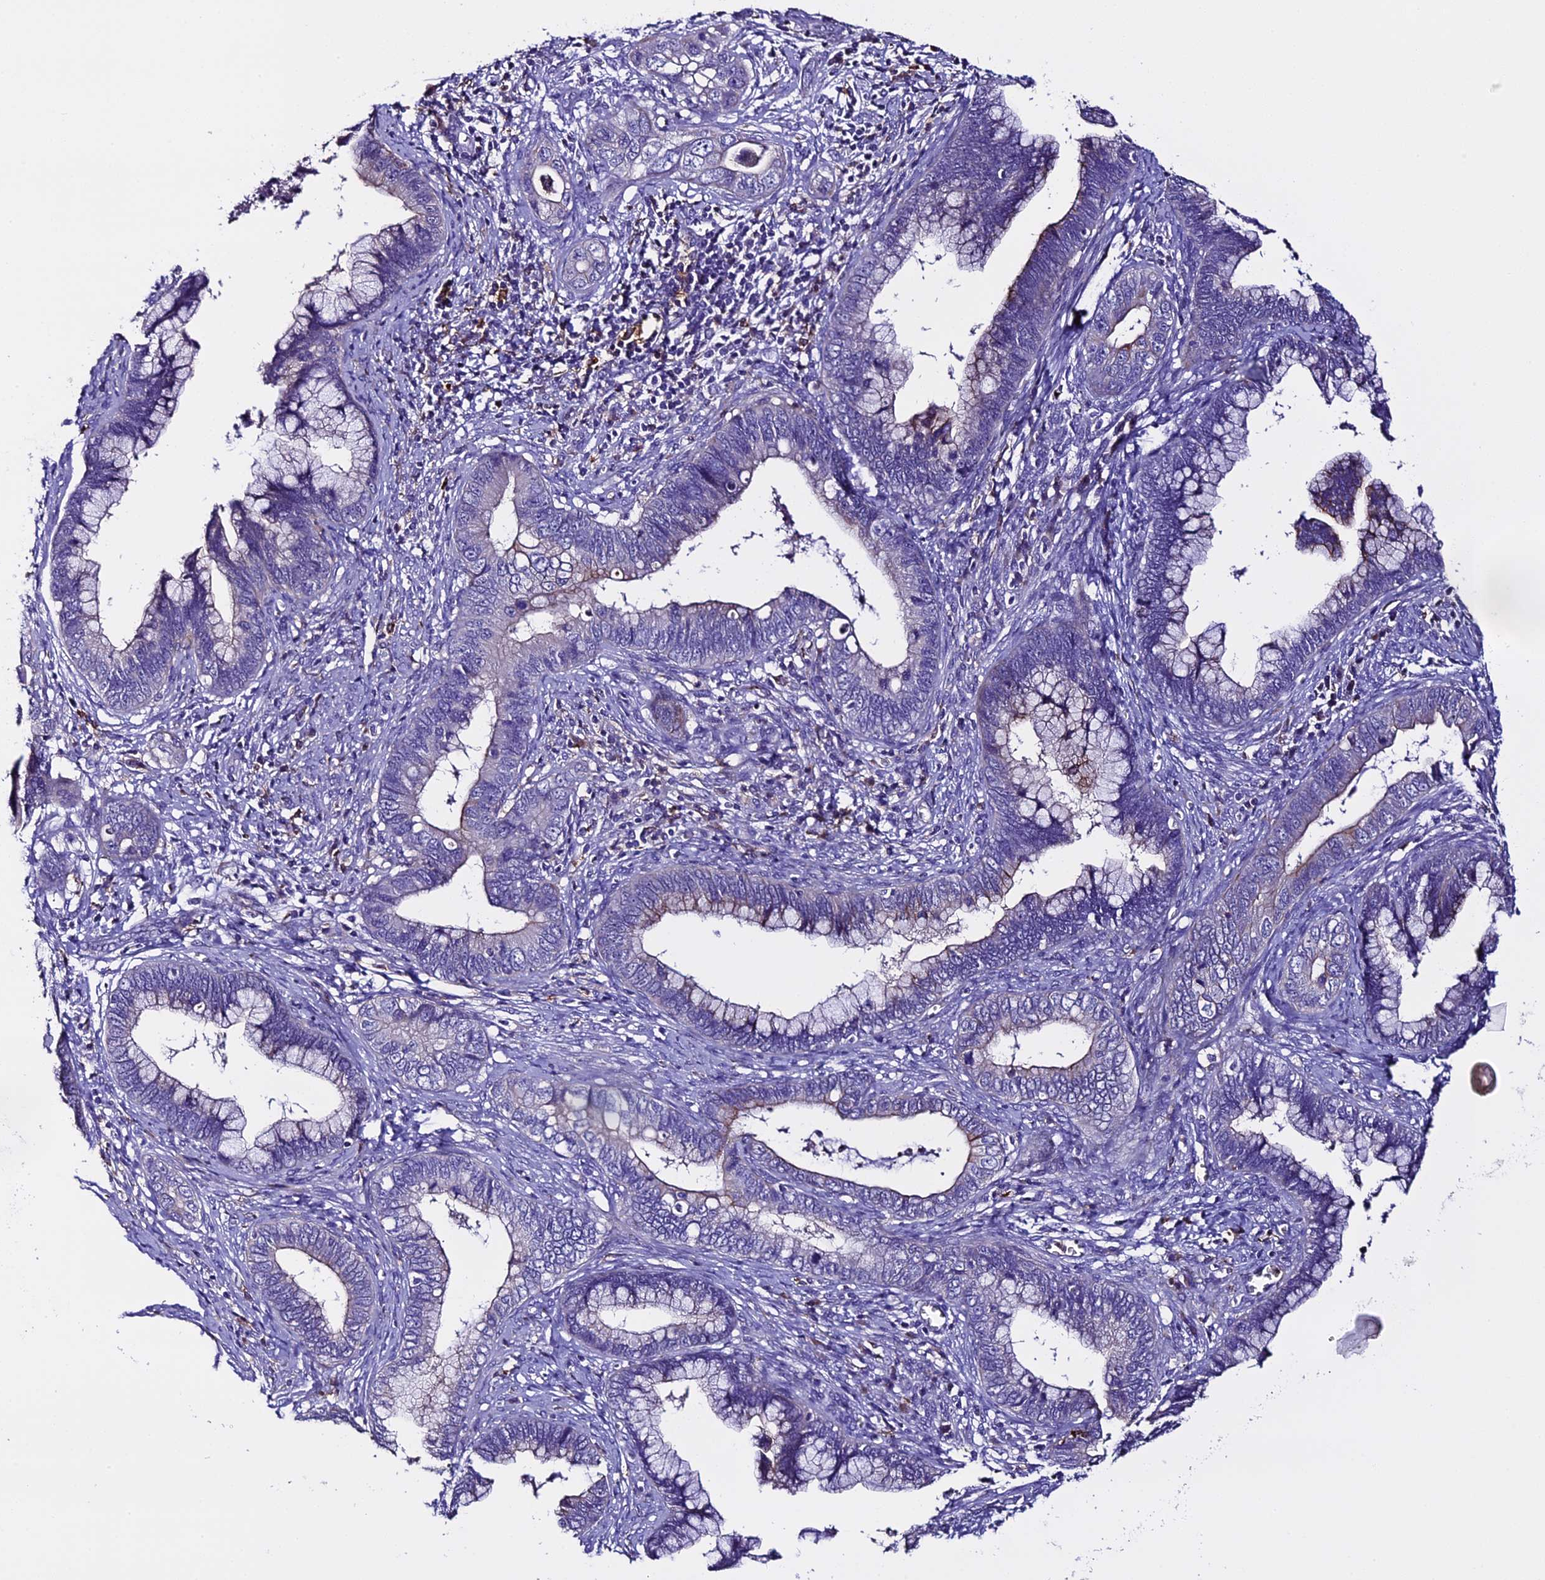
{"staining": {"intensity": "weak", "quantity": "<25%", "location": "cytoplasmic/membranous"}, "tissue": "cervical cancer", "cell_type": "Tumor cells", "image_type": "cancer", "snomed": [{"axis": "morphology", "description": "Adenocarcinoma, NOS"}, {"axis": "topography", "description": "Cervix"}], "caption": "A photomicrograph of cervical cancer stained for a protein exhibits no brown staining in tumor cells.", "gene": "NOD2", "patient": {"sex": "female", "age": 44}}